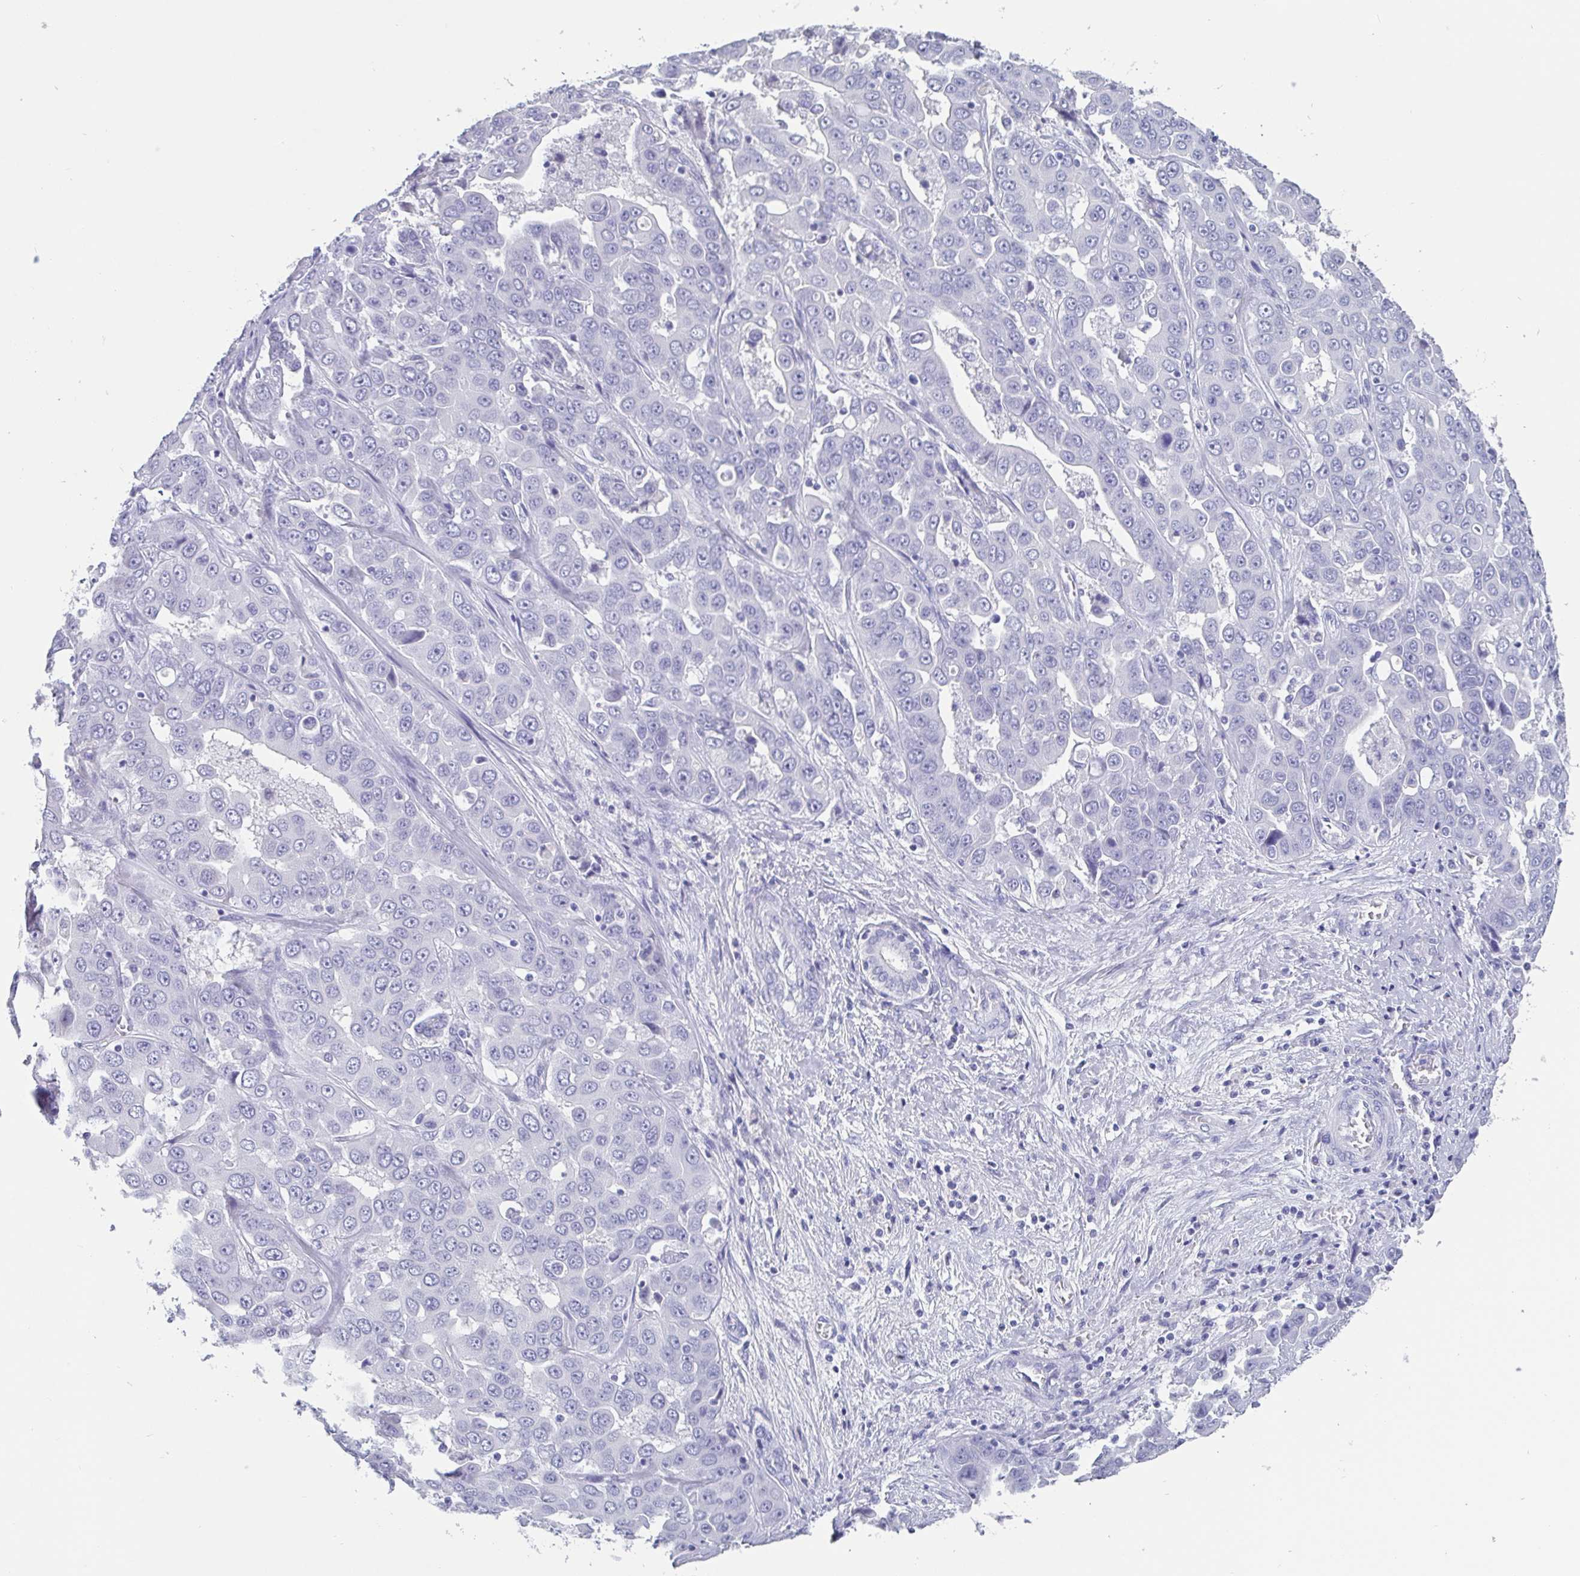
{"staining": {"intensity": "negative", "quantity": "none", "location": "none"}, "tissue": "liver cancer", "cell_type": "Tumor cells", "image_type": "cancer", "snomed": [{"axis": "morphology", "description": "Cholangiocarcinoma"}, {"axis": "topography", "description": "Liver"}], "caption": "A high-resolution micrograph shows immunohistochemistry staining of liver cancer (cholangiocarcinoma), which shows no significant positivity in tumor cells.", "gene": "SCGN", "patient": {"sex": "female", "age": 52}}